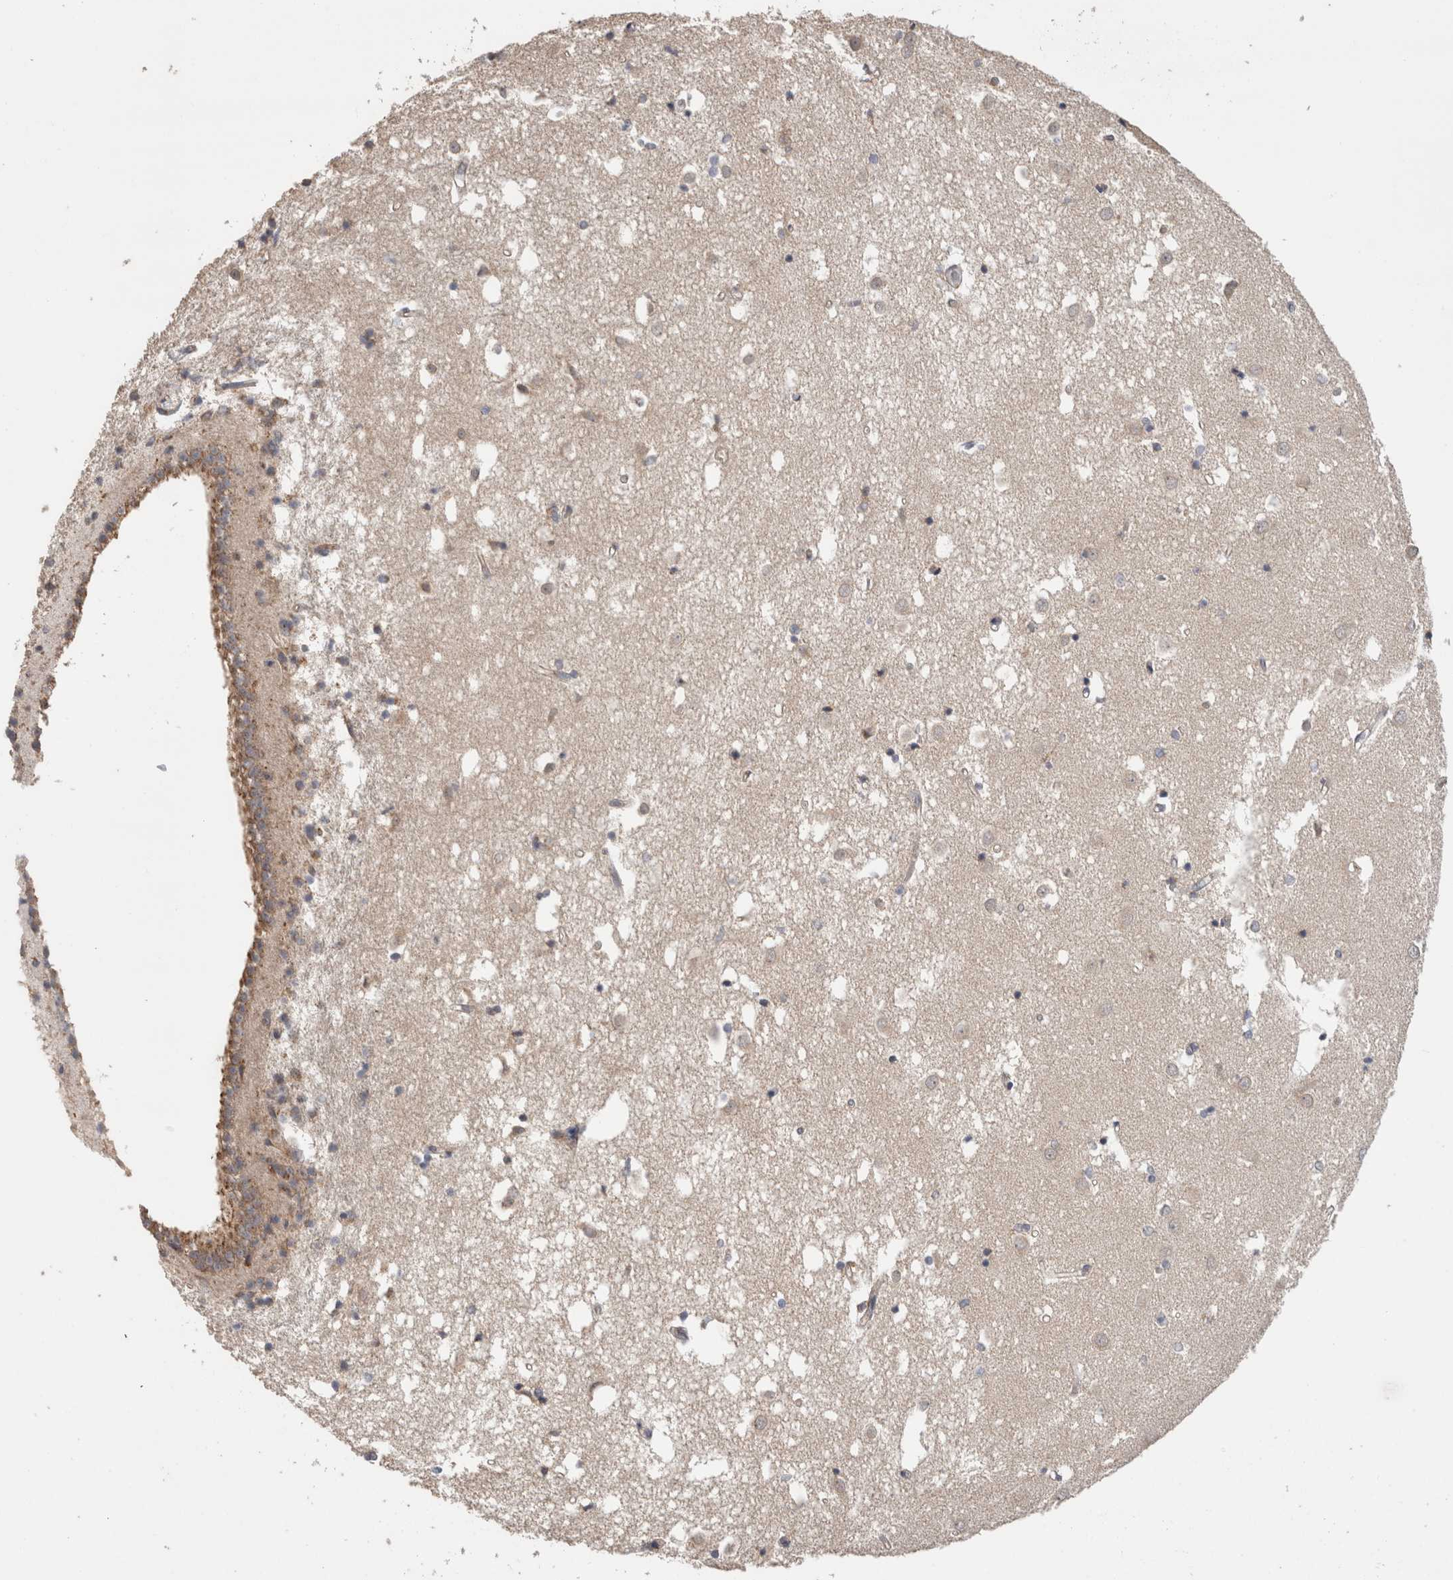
{"staining": {"intensity": "moderate", "quantity": "<25%", "location": "cytoplasmic/membranous"}, "tissue": "caudate", "cell_type": "Glial cells", "image_type": "normal", "snomed": [{"axis": "morphology", "description": "Normal tissue, NOS"}, {"axis": "topography", "description": "Lateral ventricle wall"}], "caption": "Protein expression analysis of benign human caudate reveals moderate cytoplasmic/membranous staining in approximately <25% of glial cells. The staining was performed using DAB to visualize the protein expression in brown, while the nuclei were stained in blue with hematoxylin (Magnification: 20x).", "gene": "TRIM5", "patient": {"sex": "male", "age": 45}}